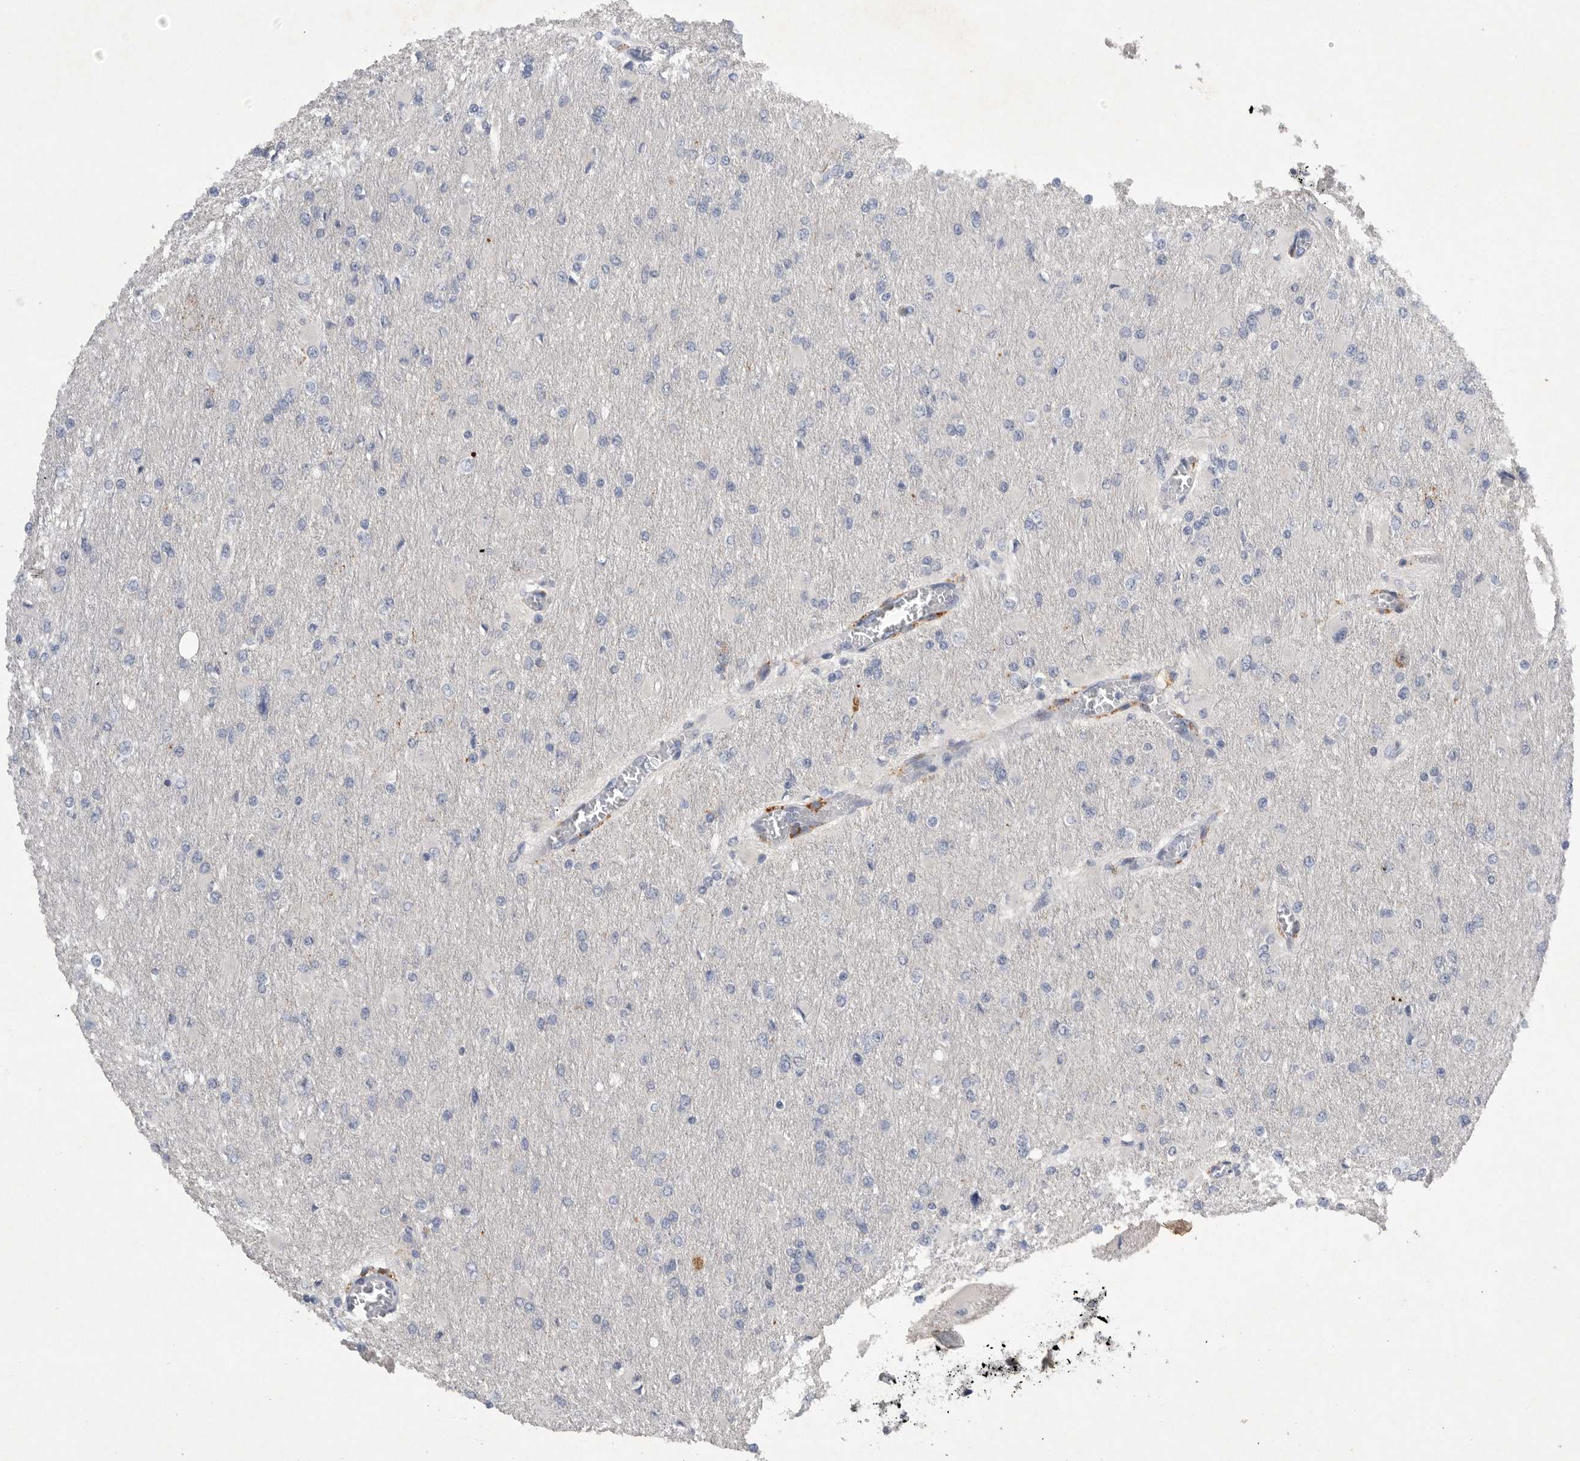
{"staining": {"intensity": "negative", "quantity": "none", "location": "none"}, "tissue": "glioma", "cell_type": "Tumor cells", "image_type": "cancer", "snomed": [{"axis": "morphology", "description": "Glioma, malignant, High grade"}, {"axis": "topography", "description": "Cerebral cortex"}], "caption": "Image shows no protein staining in tumor cells of glioma tissue.", "gene": "EDEM3", "patient": {"sex": "female", "age": 36}}